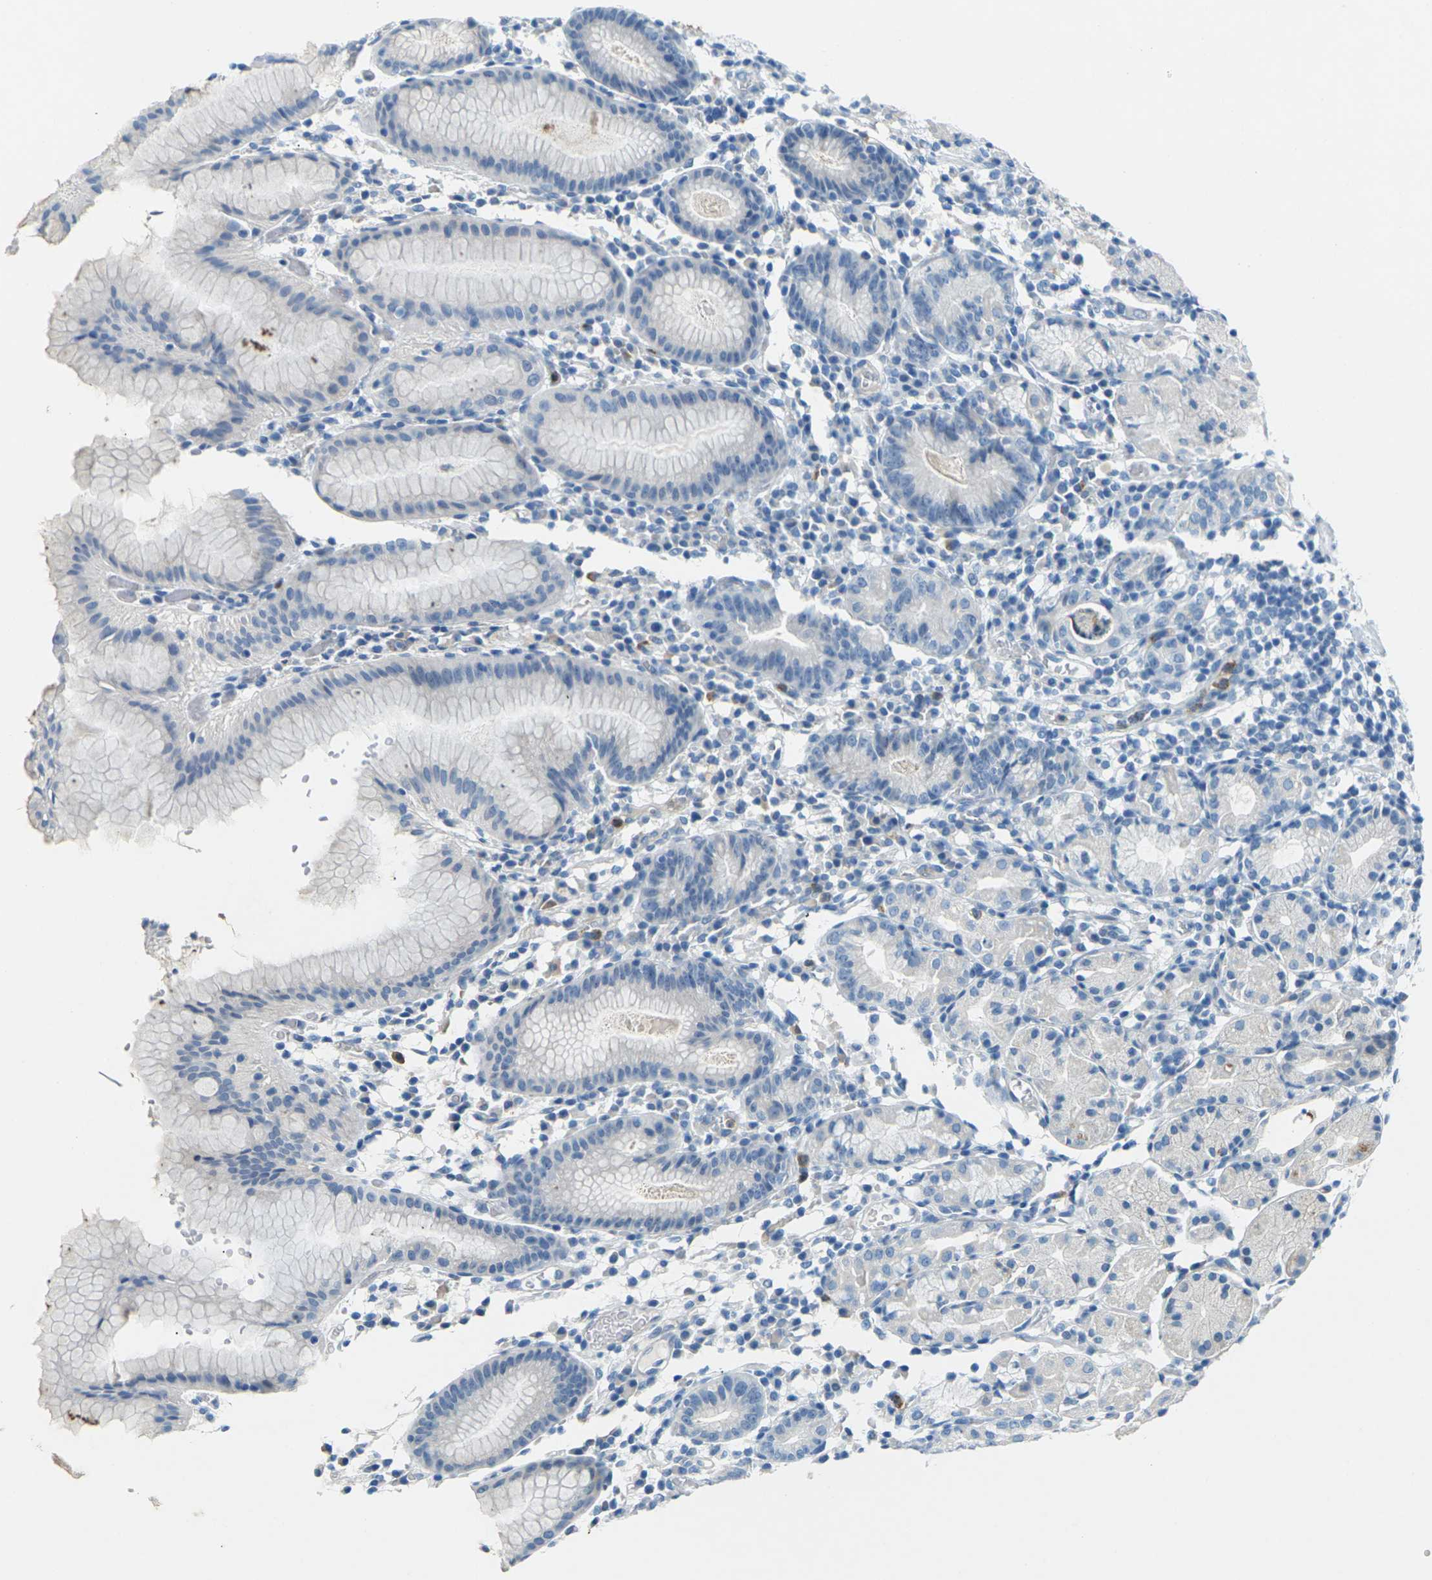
{"staining": {"intensity": "negative", "quantity": "none", "location": "none"}, "tissue": "stomach", "cell_type": "Glandular cells", "image_type": "normal", "snomed": [{"axis": "morphology", "description": "Normal tissue, NOS"}, {"axis": "topography", "description": "Stomach"}, {"axis": "topography", "description": "Stomach, lower"}], "caption": "Protein analysis of normal stomach shows no significant expression in glandular cells.", "gene": "CDH16", "patient": {"sex": "female", "age": 75}}